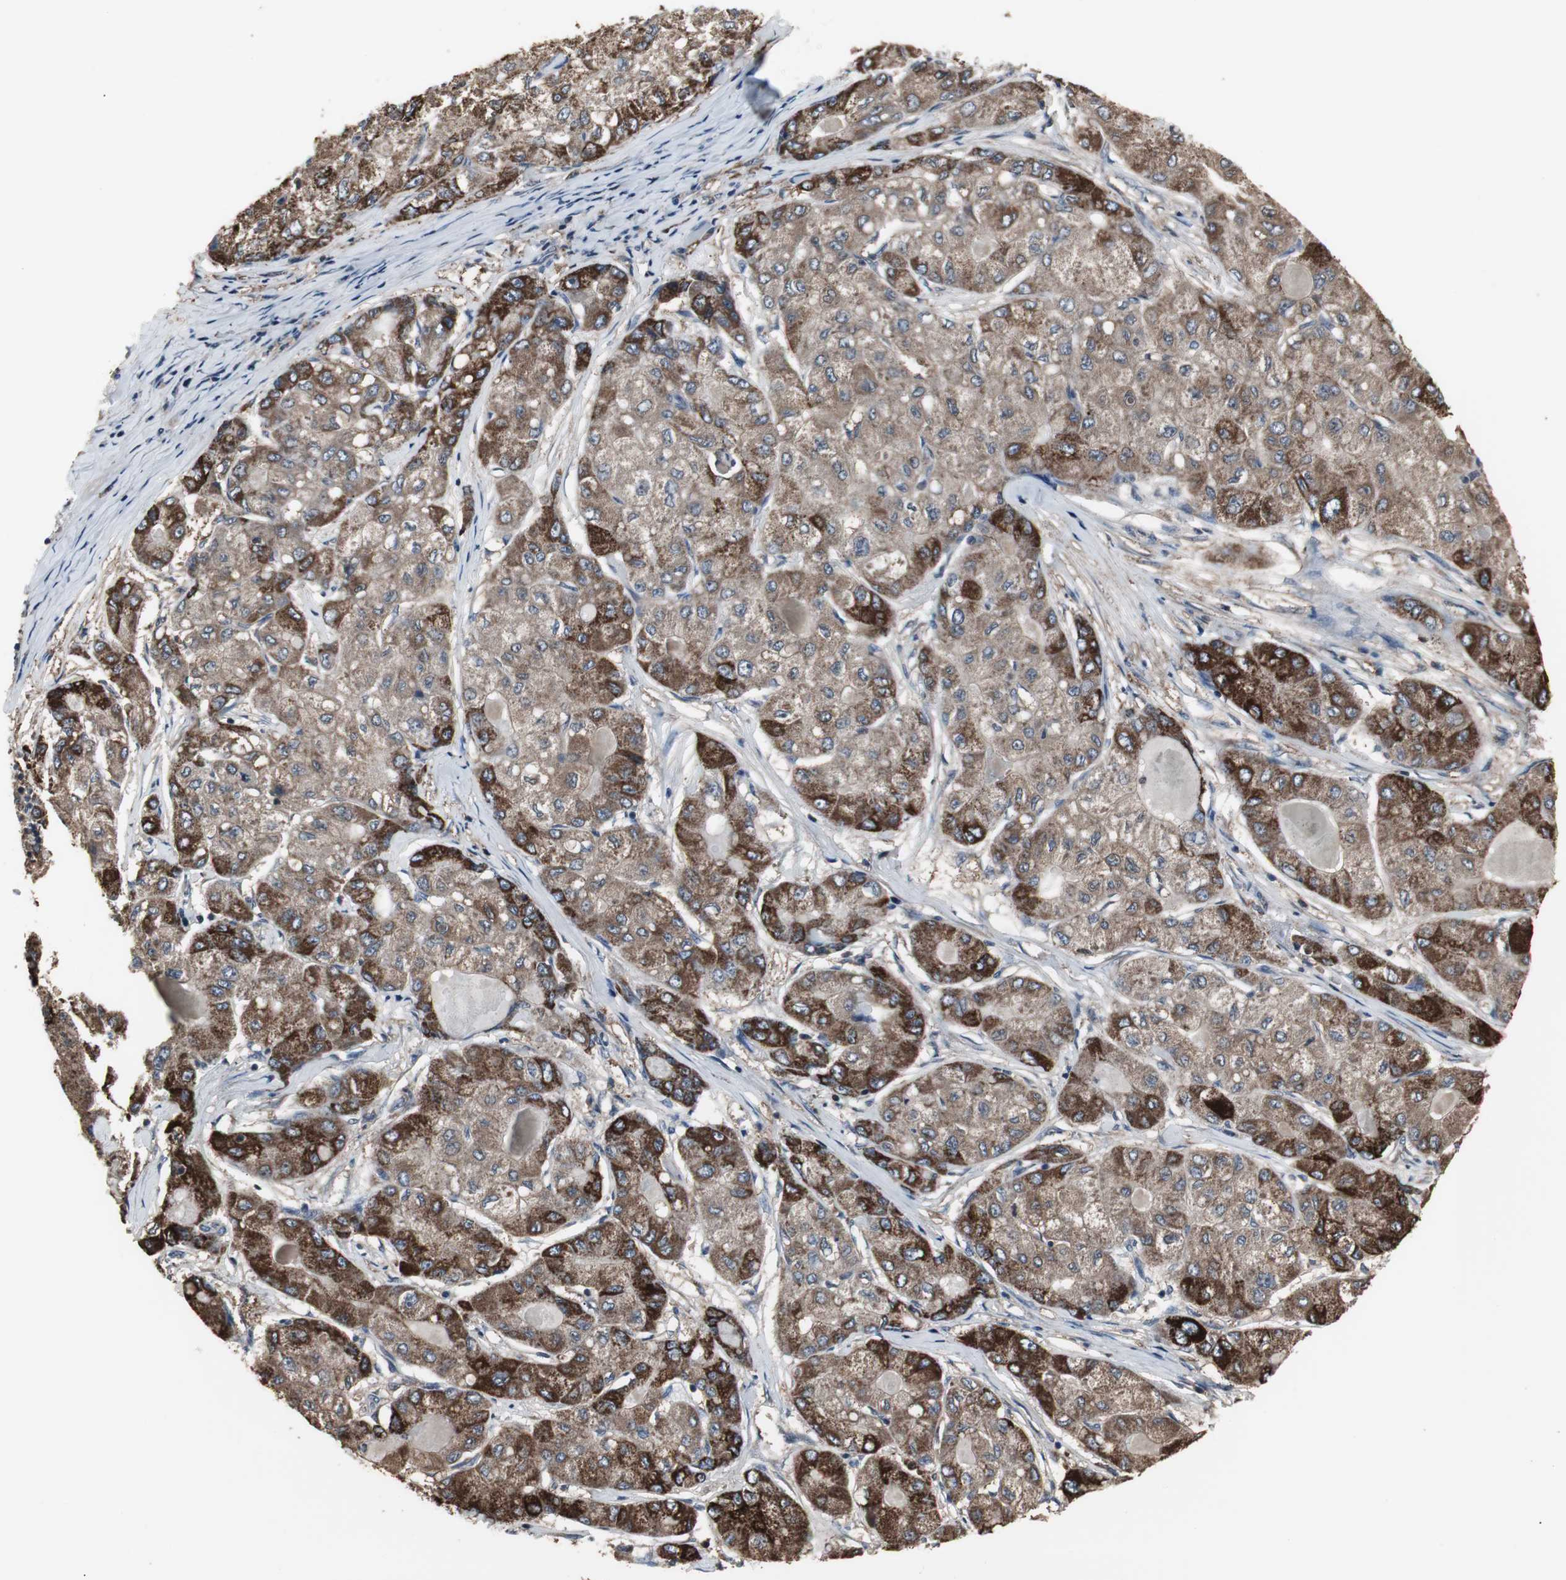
{"staining": {"intensity": "strong", "quantity": ">75%", "location": "cytoplasmic/membranous"}, "tissue": "liver cancer", "cell_type": "Tumor cells", "image_type": "cancer", "snomed": [{"axis": "morphology", "description": "Carcinoma, Hepatocellular, NOS"}, {"axis": "topography", "description": "Liver"}], "caption": "Liver hepatocellular carcinoma stained with DAB (3,3'-diaminobenzidine) immunohistochemistry reveals high levels of strong cytoplasmic/membranous staining in about >75% of tumor cells.", "gene": "ZSCAN22", "patient": {"sex": "male", "age": 80}}